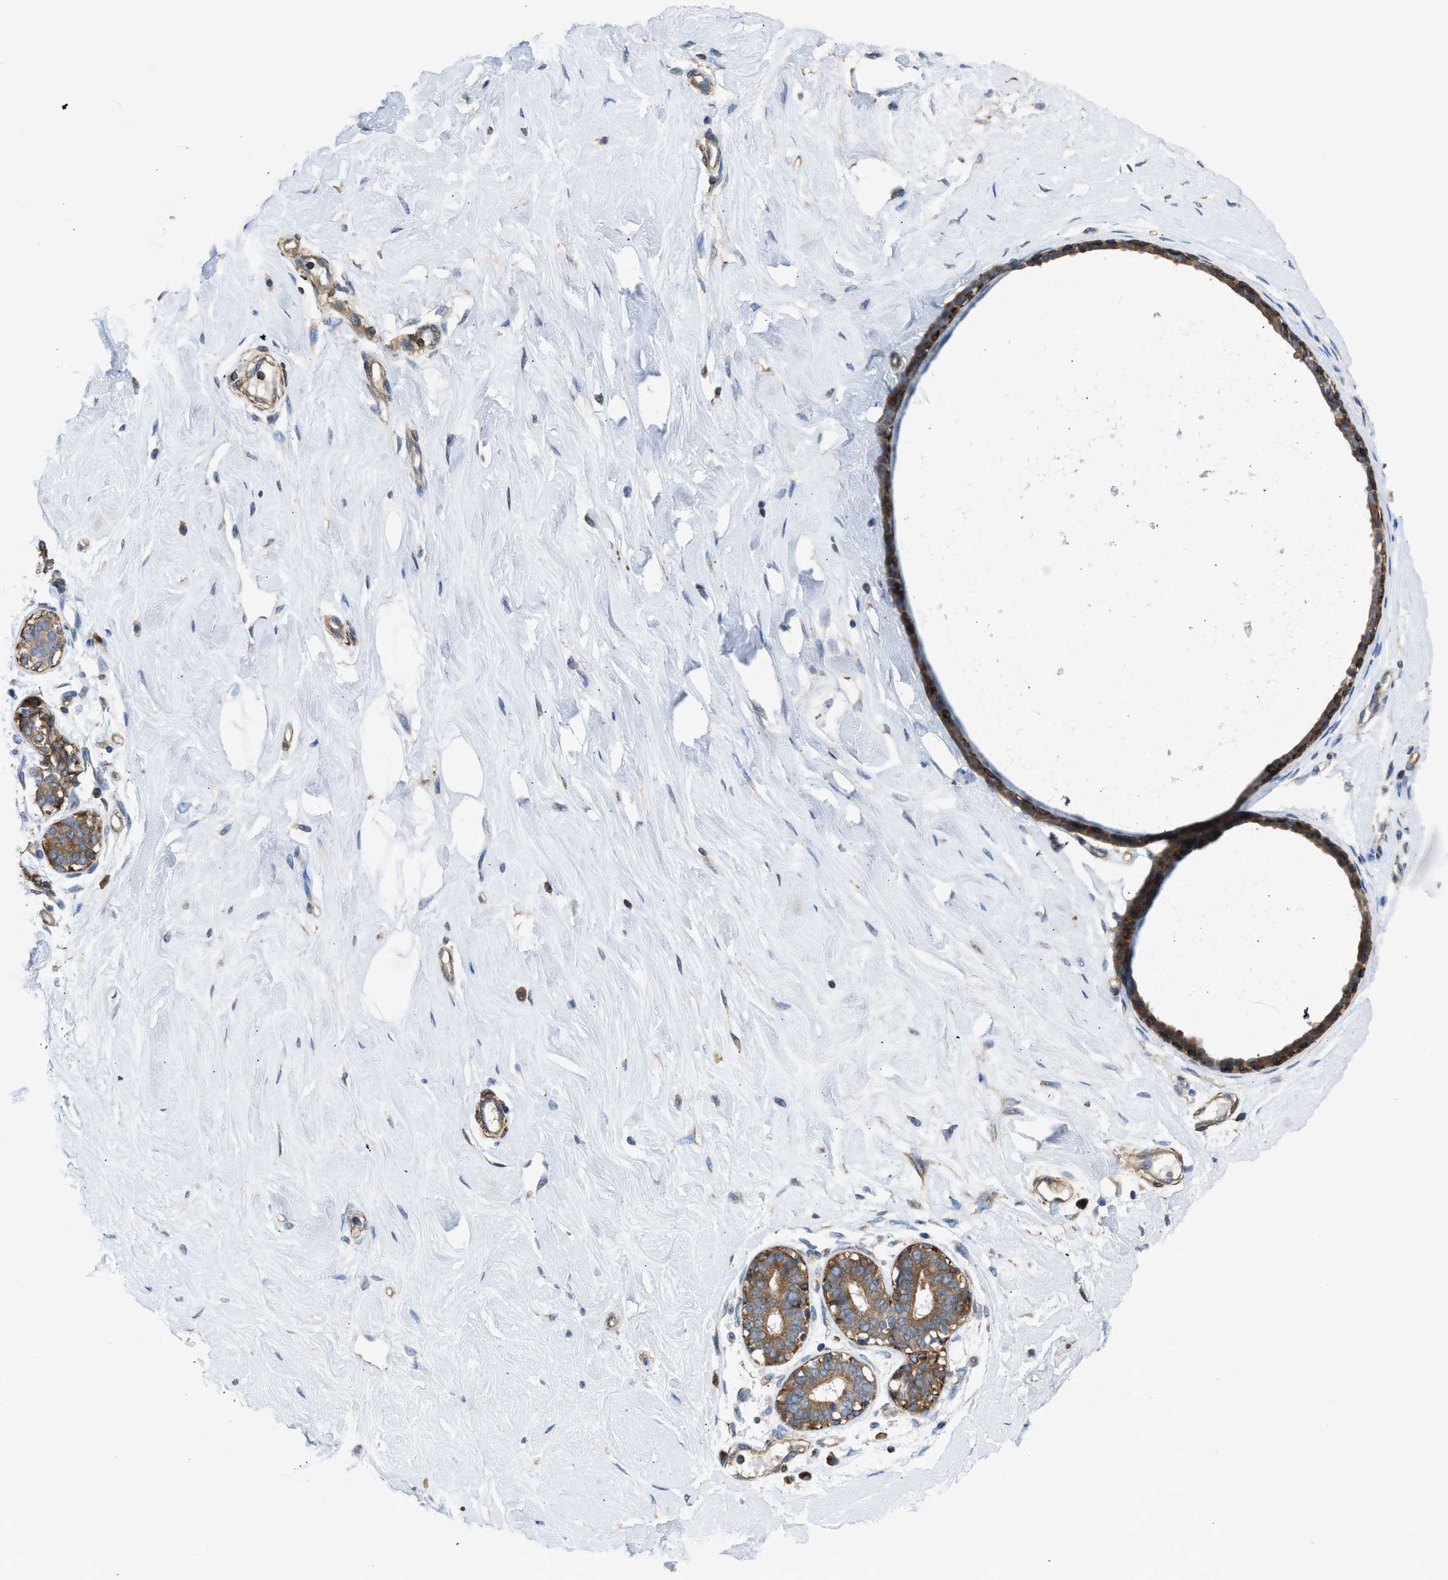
{"staining": {"intensity": "negative", "quantity": "none", "location": "none"}, "tissue": "breast", "cell_type": "Adipocytes", "image_type": "normal", "snomed": [{"axis": "morphology", "description": "Normal tissue, NOS"}, {"axis": "topography", "description": "Breast"}], "caption": "Photomicrograph shows no significant protein expression in adipocytes of normal breast. (Stains: DAB IHC with hematoxylin counter stain, Microscopy: brightfield microscopy at high magnification).", "gene": "CHKB", "patient": {"sex": "female", "age": 23}}